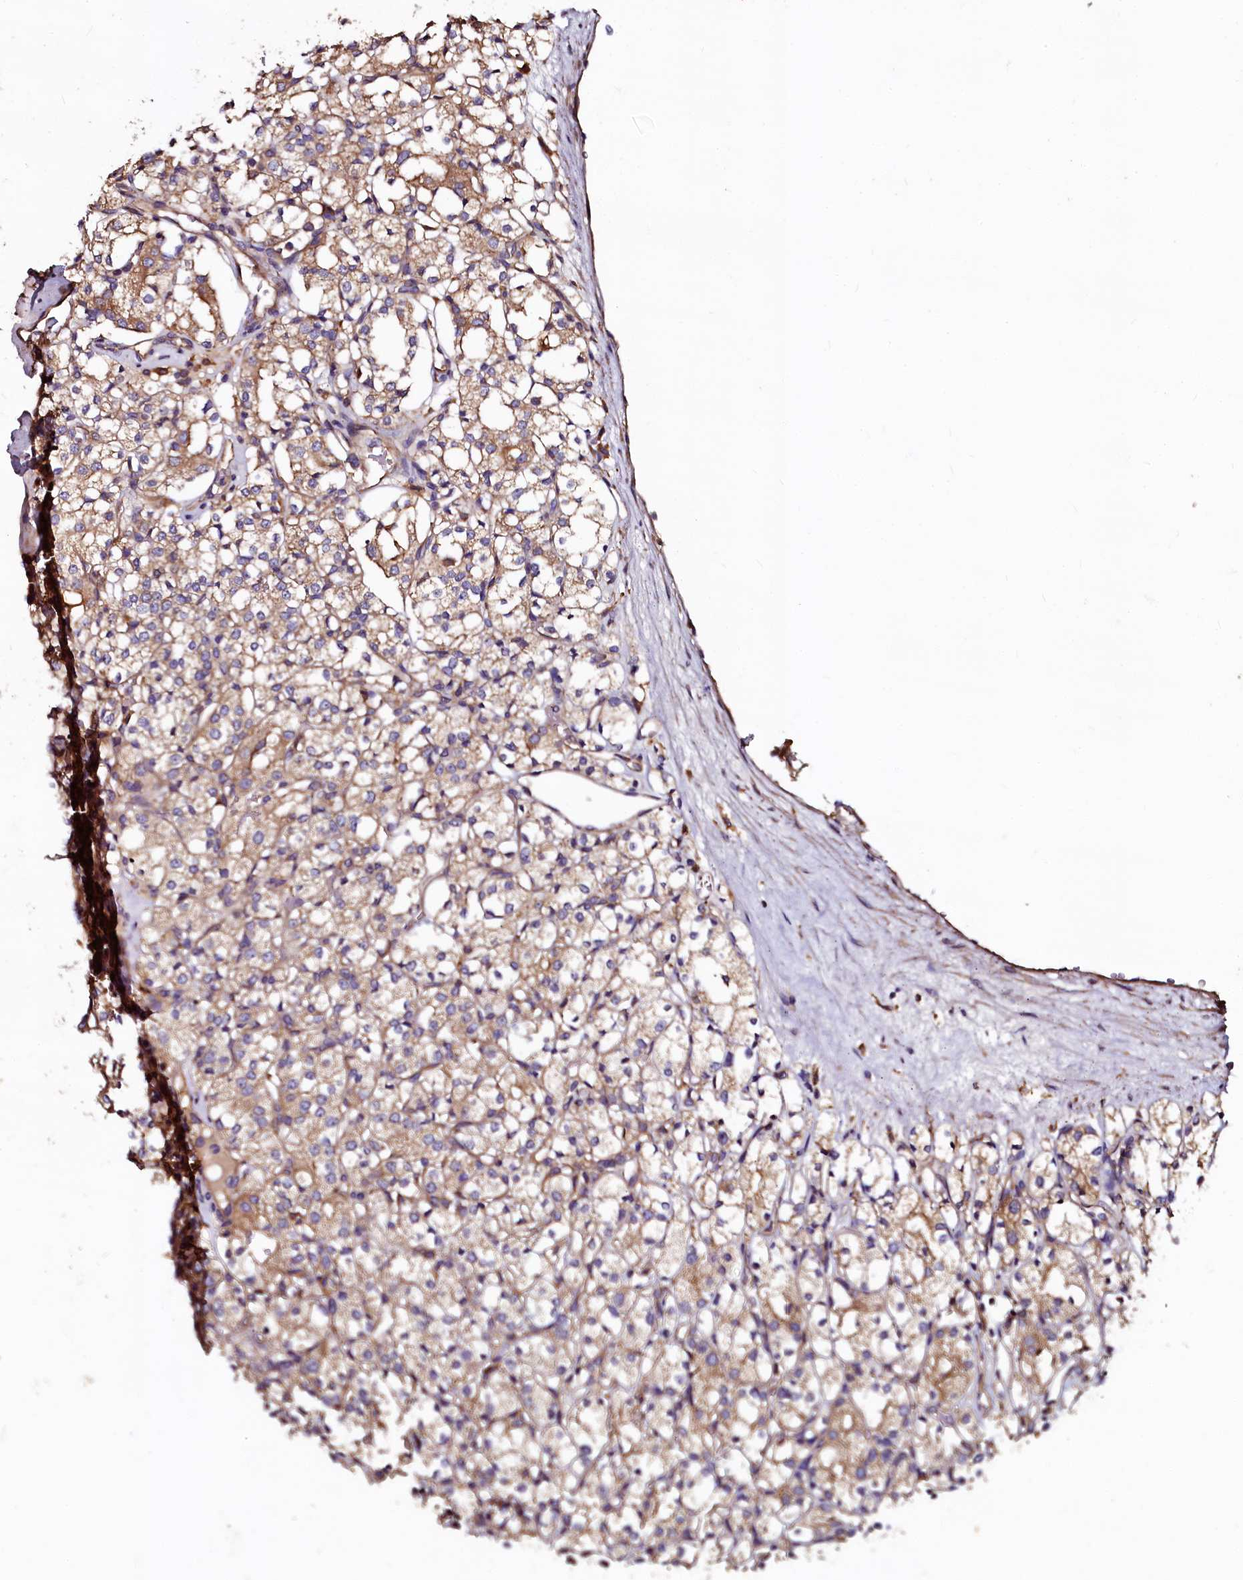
{"staining": {"intensity": "moderate", "quantity": "<25%", "location": "cytoplasmic/membranous"}, "tissue": "renal cancer", "cell_type": "Tumor cells", "image_type": "cancer", "snomed": [{"axis": "morphology", "description": "Adenocarcinoma, NOS"}, {"axis": "topography", "description": "Kidney"}], "caption": "Protein staining shows moderate cytoplasmic/membranous staining in about <25% of tumor cells in renal cancer (adenocarcinoma).", "gene": "APPL2", "patient": {"sex": "male", "age": 77}}